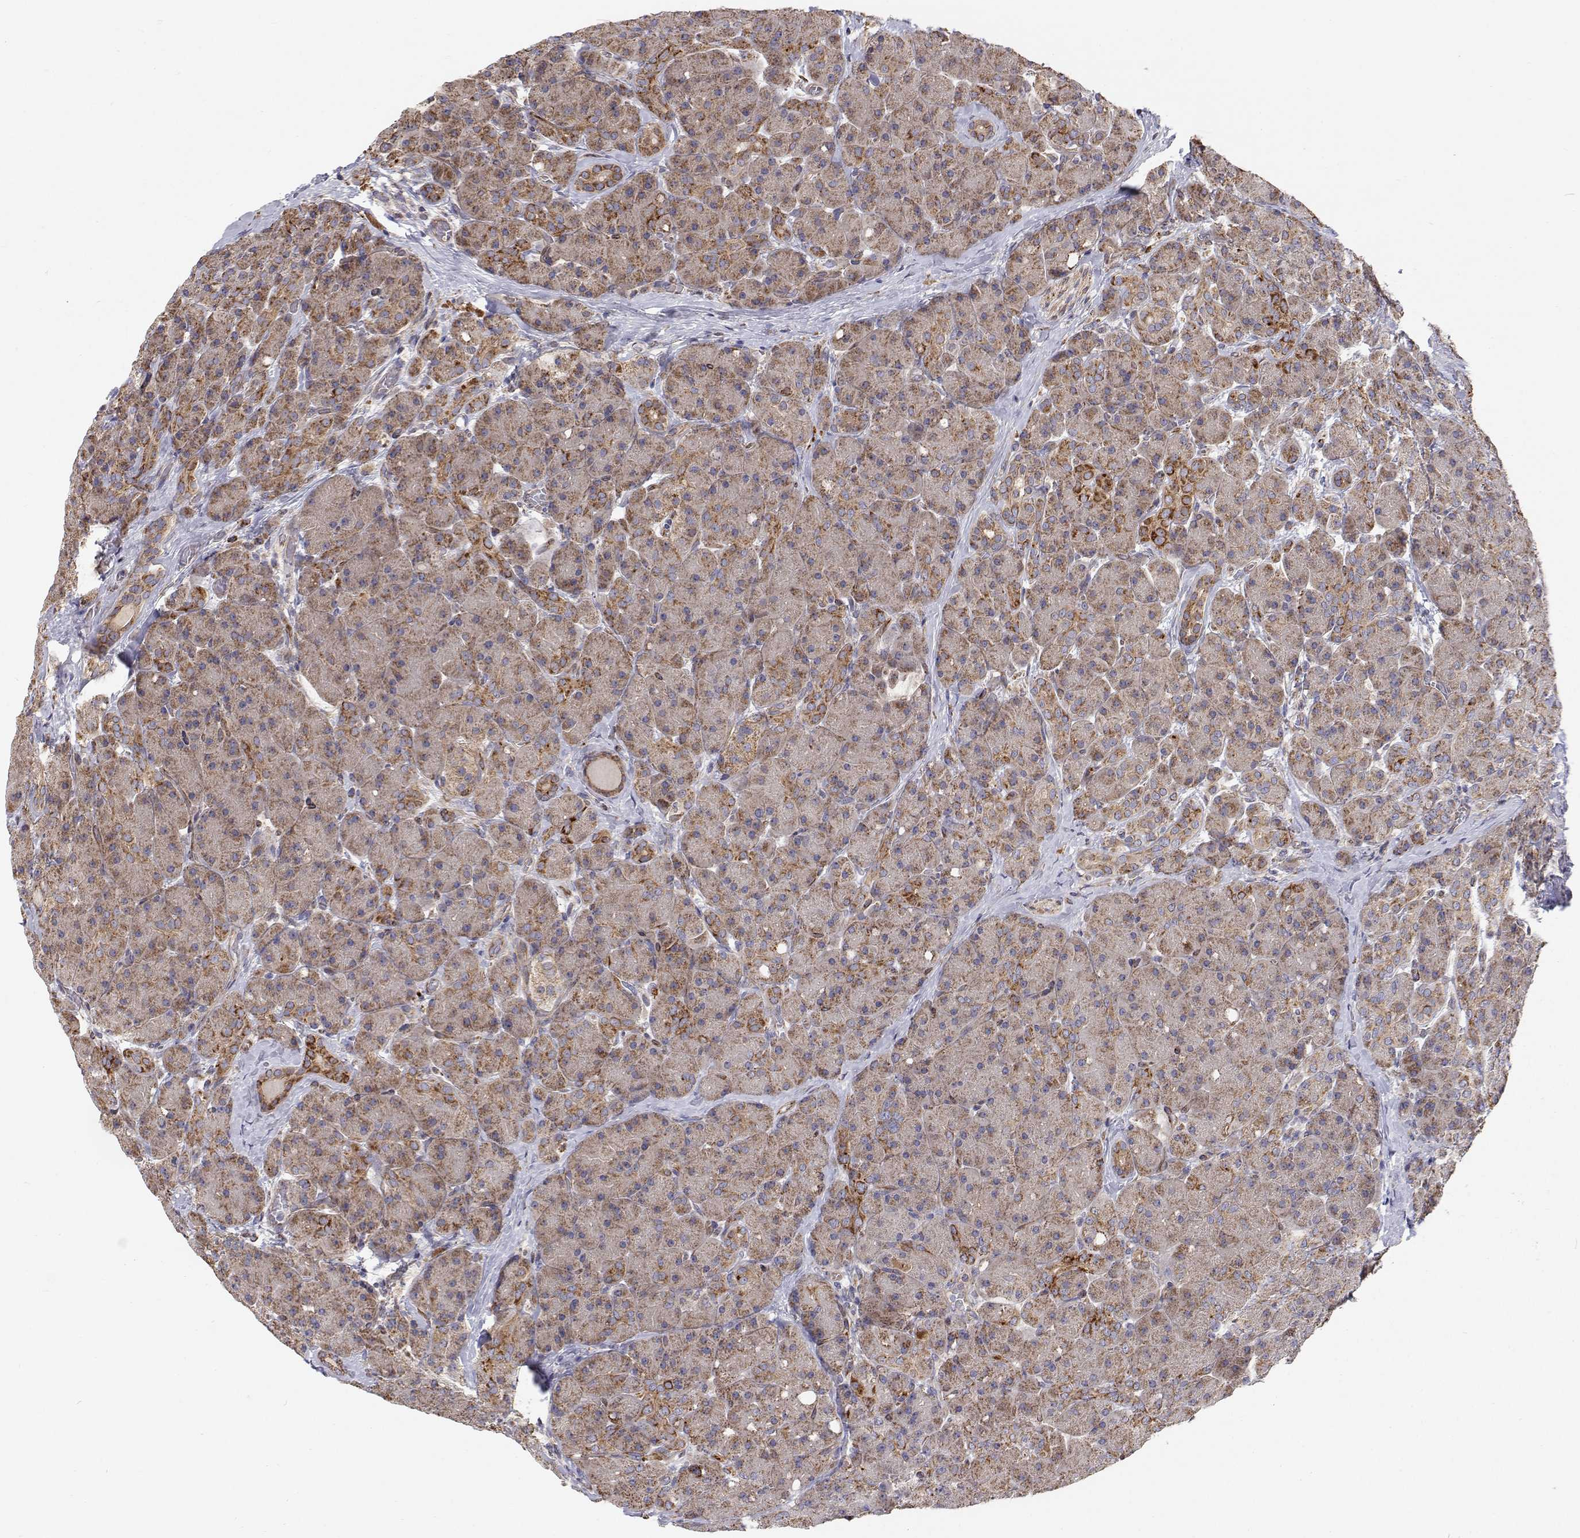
{"staining": {"intensity": "moderate", "quantity": "<25%", "location": "cytoplasmic/membranous"}, "tissue": "pancreas", "cell_type": "Exocrine glandular cells", "image_type": "normal", "snomed": [{"axis": "morphology", "description": "Normal tissue, NOS"}, {"axis": "topography", "description": "Pancreas"}], "caption": "Protein expression analysis of normal human pancreas reveals moderate cytoplasmic/membranous expression in approximately <25% of exocrine glandular cells.", "gene": "SPICE1", "patient": {"sex": "male", "age": 55}}